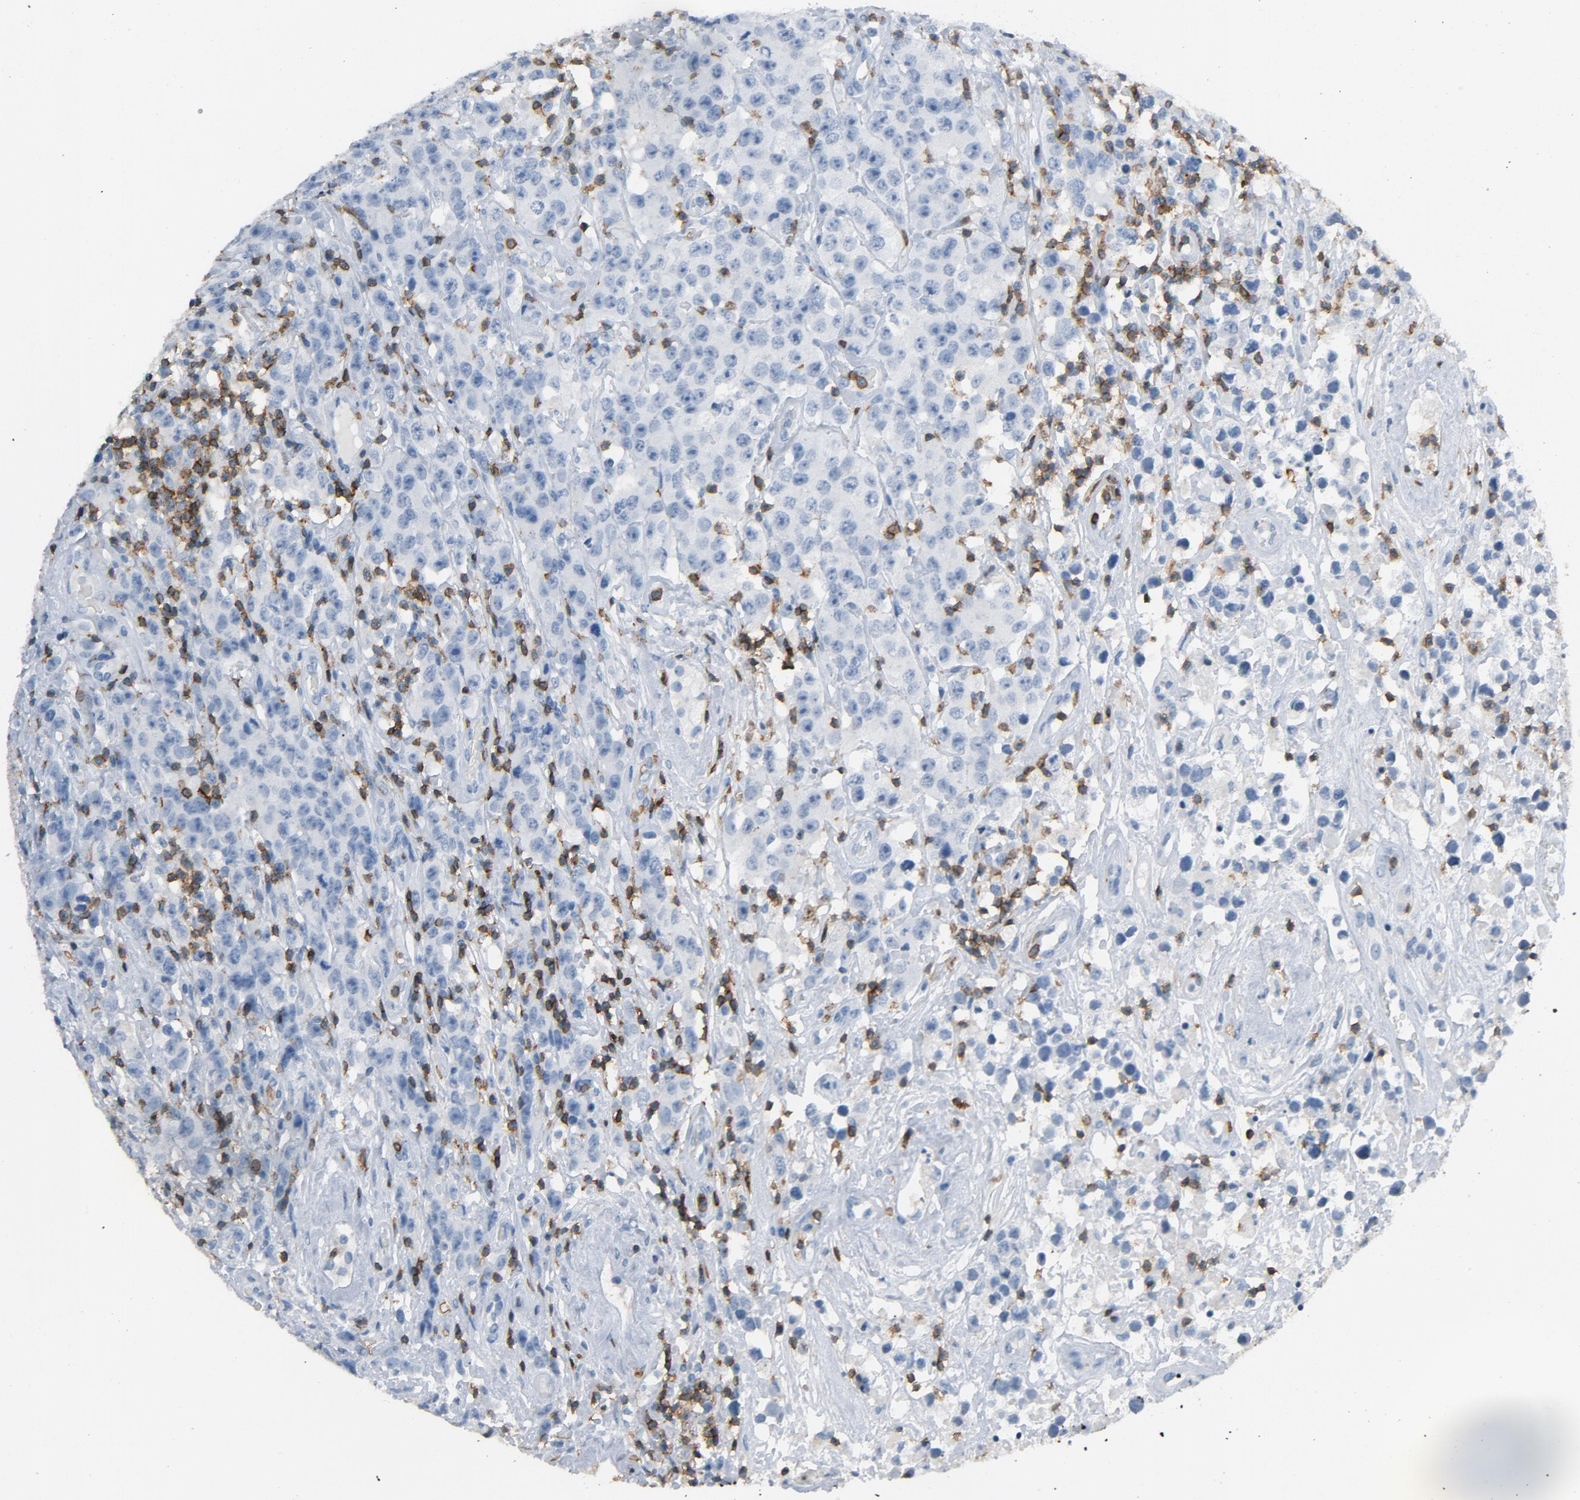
{"staining": {"intensity": "negative", "quantity": "none", "location": "none"}, "tissue": "testis cancer", "cell_type": "Tumor cells", "image_type": "cancer", "snomed": [{"axis": "morphology", "description": "Seminoma, NOS"}, {"axis": "topography", "description": "Testis"}], "caption": "High power microscopy photomicrograph of an immunohistochemistry histopathology image of seminoma (testis), revealing no significant positivity in tumor cells.", "gene": "LCK", "patient": {"sex": "male", "age": 52}}